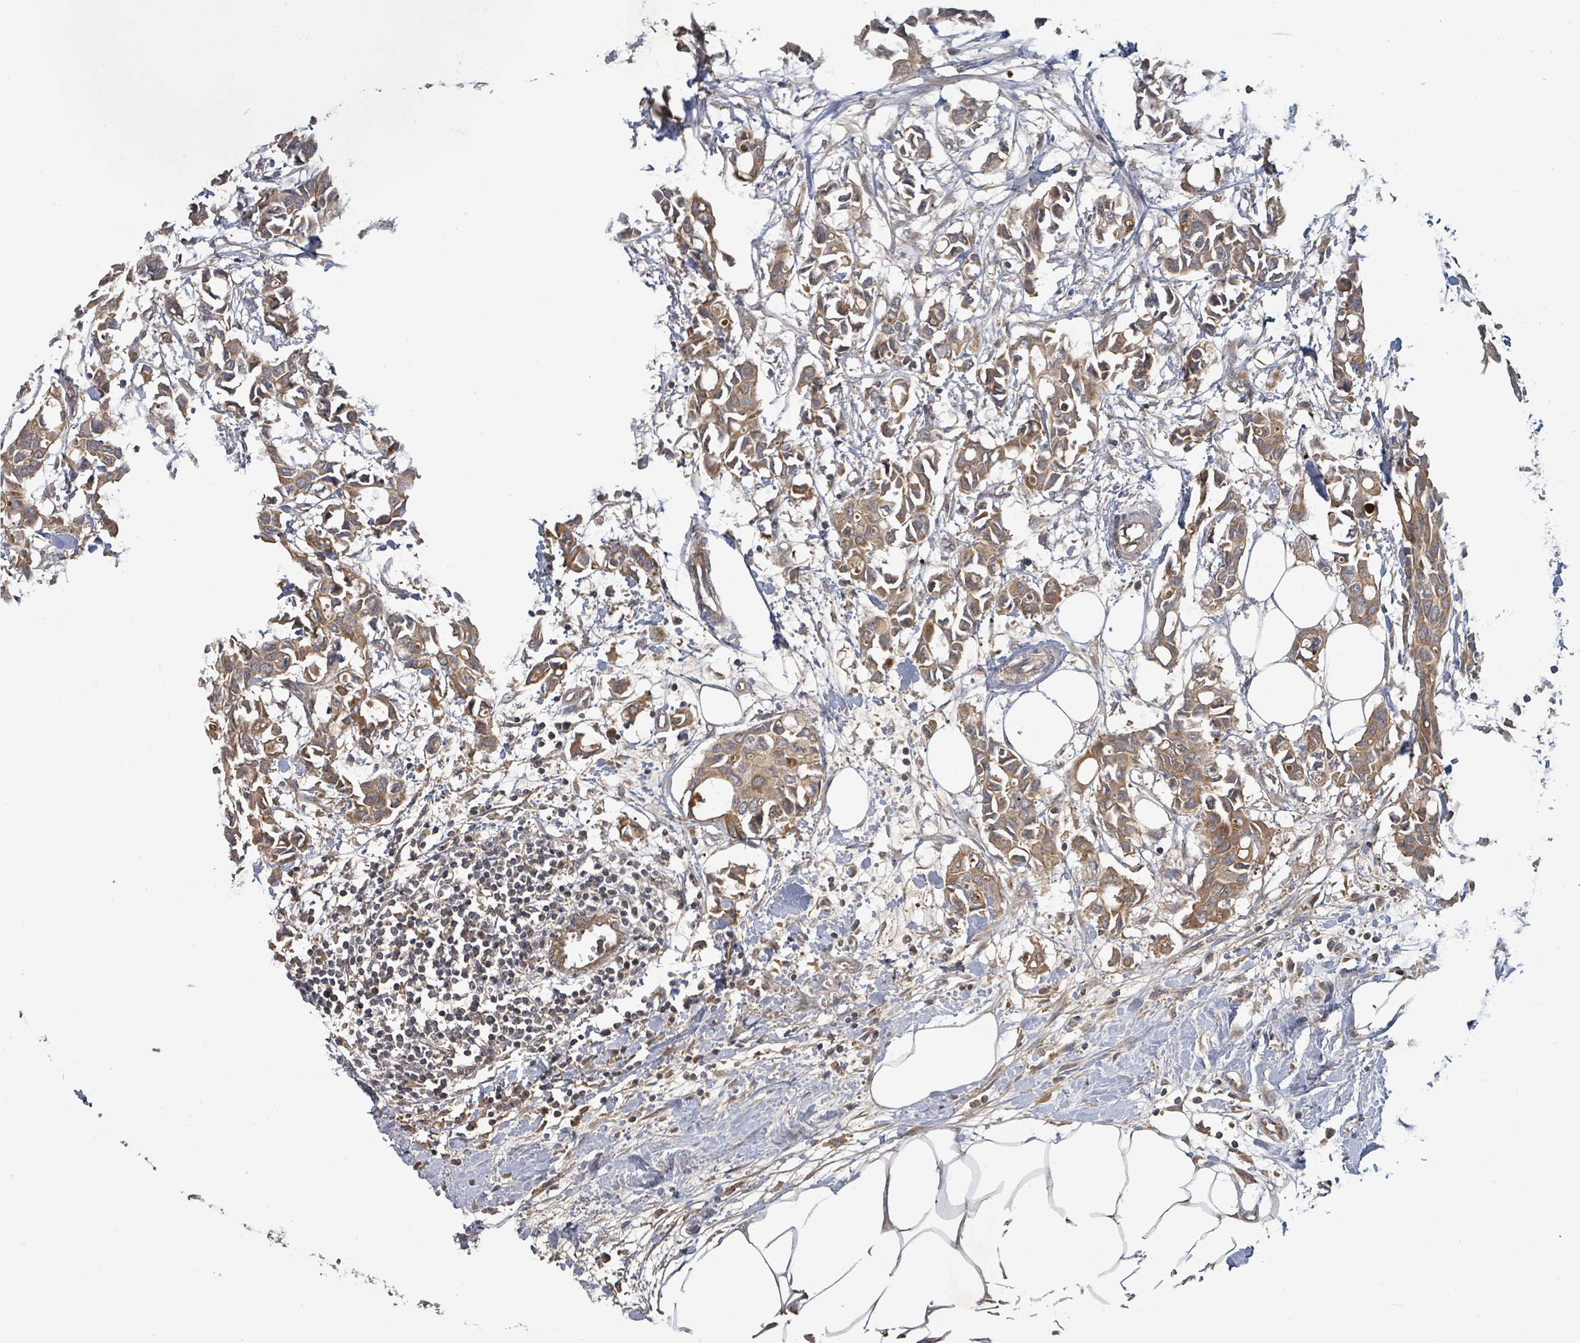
{"staining": {"intensity": "moderate", "quantity": ">75%", "location": "cytoplasmic/membranous"}, "tissue": "breast cancer", "cell_type": "Tumor cells", "image_type": "cancer", "snomed": [{"axis": "morphology", "description": "Duct carcinoma"}, {"axis": "topography", "description": "Breast"}], "caption": "Brown immunohistochemical staining in human breast cancer displays moderate cytoplasmic/membranous staining in about >75% of tumor cells.", "gene": "STARD4", "patient": {"sex": "female", "age": 41}}